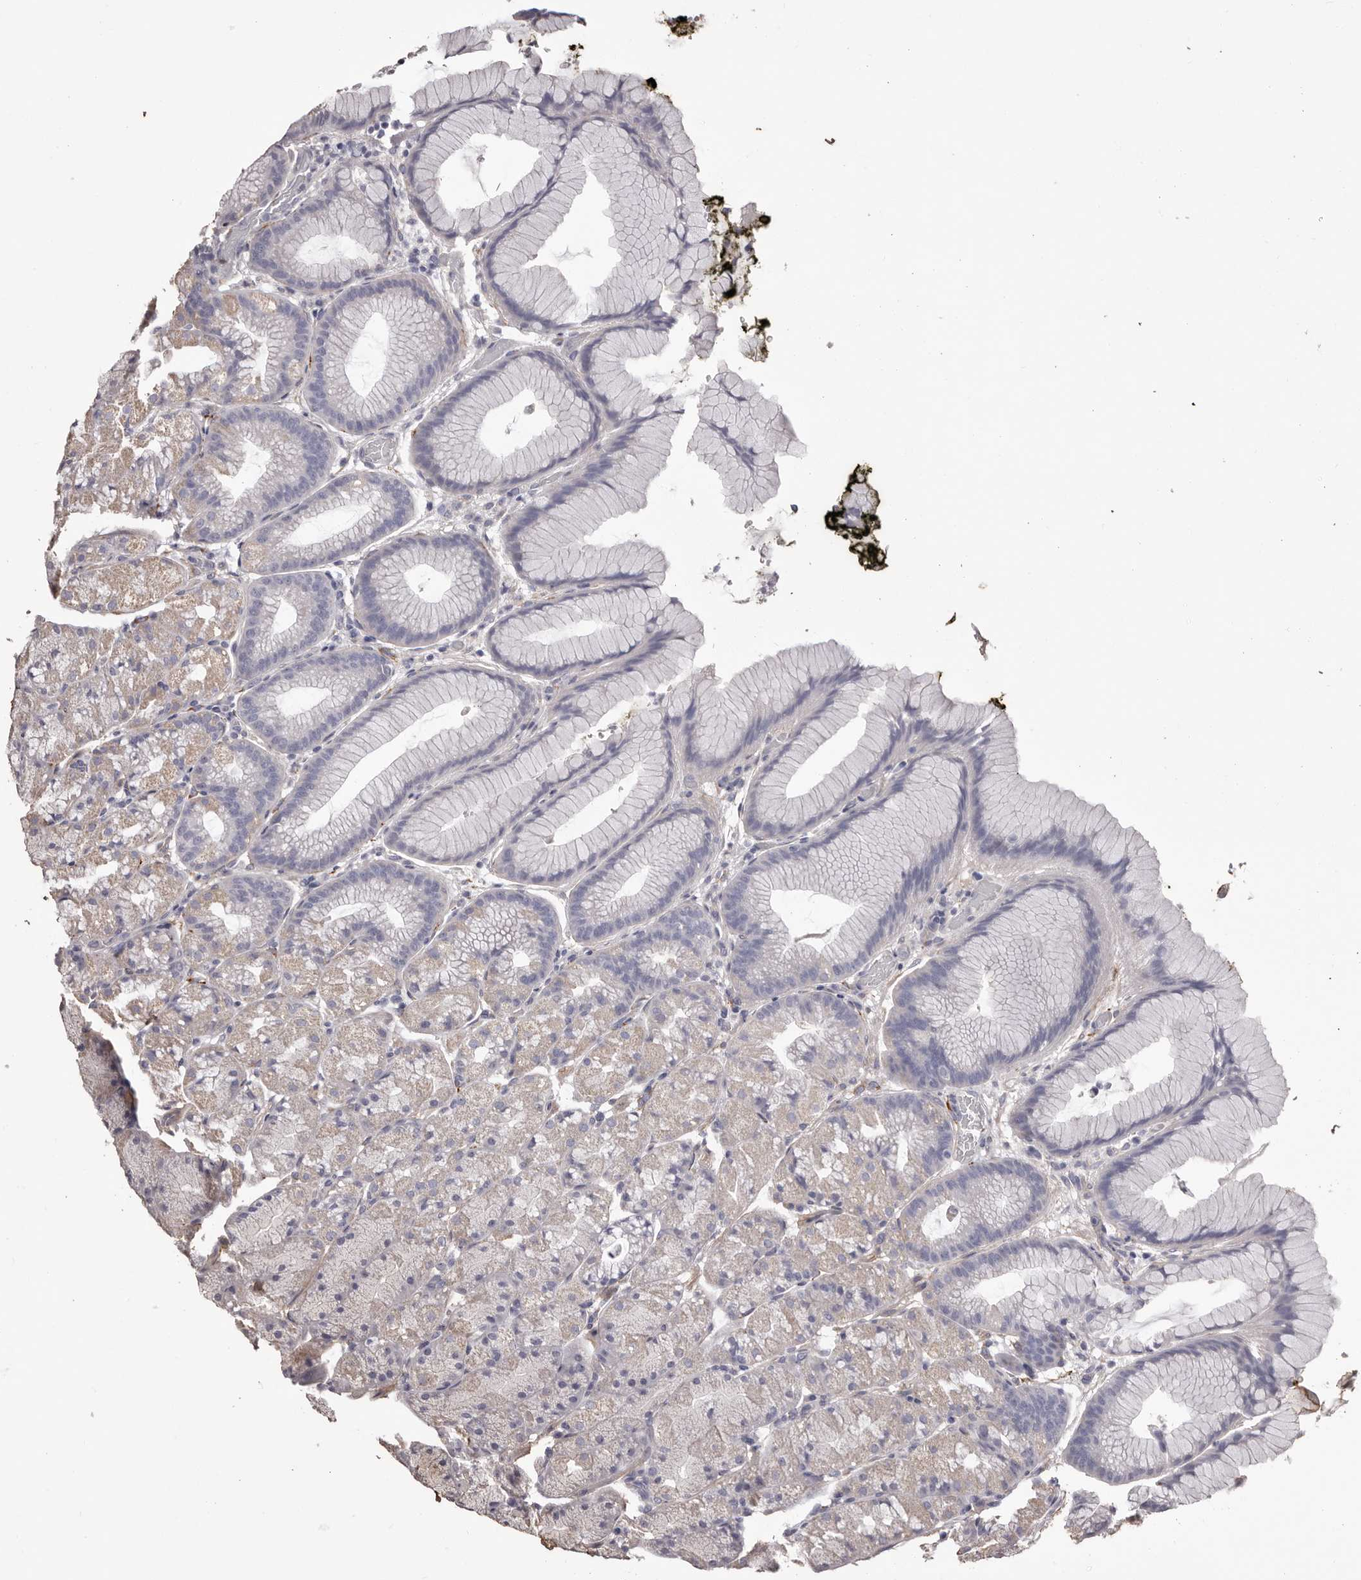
{"staining": {"intensity": "negative", "quantity": "none", "location": "none"}, "tissue": "stomach", "cell_type": "Glandular cells", "image_type": "normal", "snomed": [{"axis": "morphology", "description": "Normal tissue, NOS"}, {"axis": "topography", "description": "Stomach, upper"}, {"axis": "topography", "description": "Stomach"}], "caption": "Immunohistochemistry (IHC) of unremarkable human stomach shows no expression in glandular cells.", "gene": "COL6A1", "patient": {"sex": "male", "age": 48}}